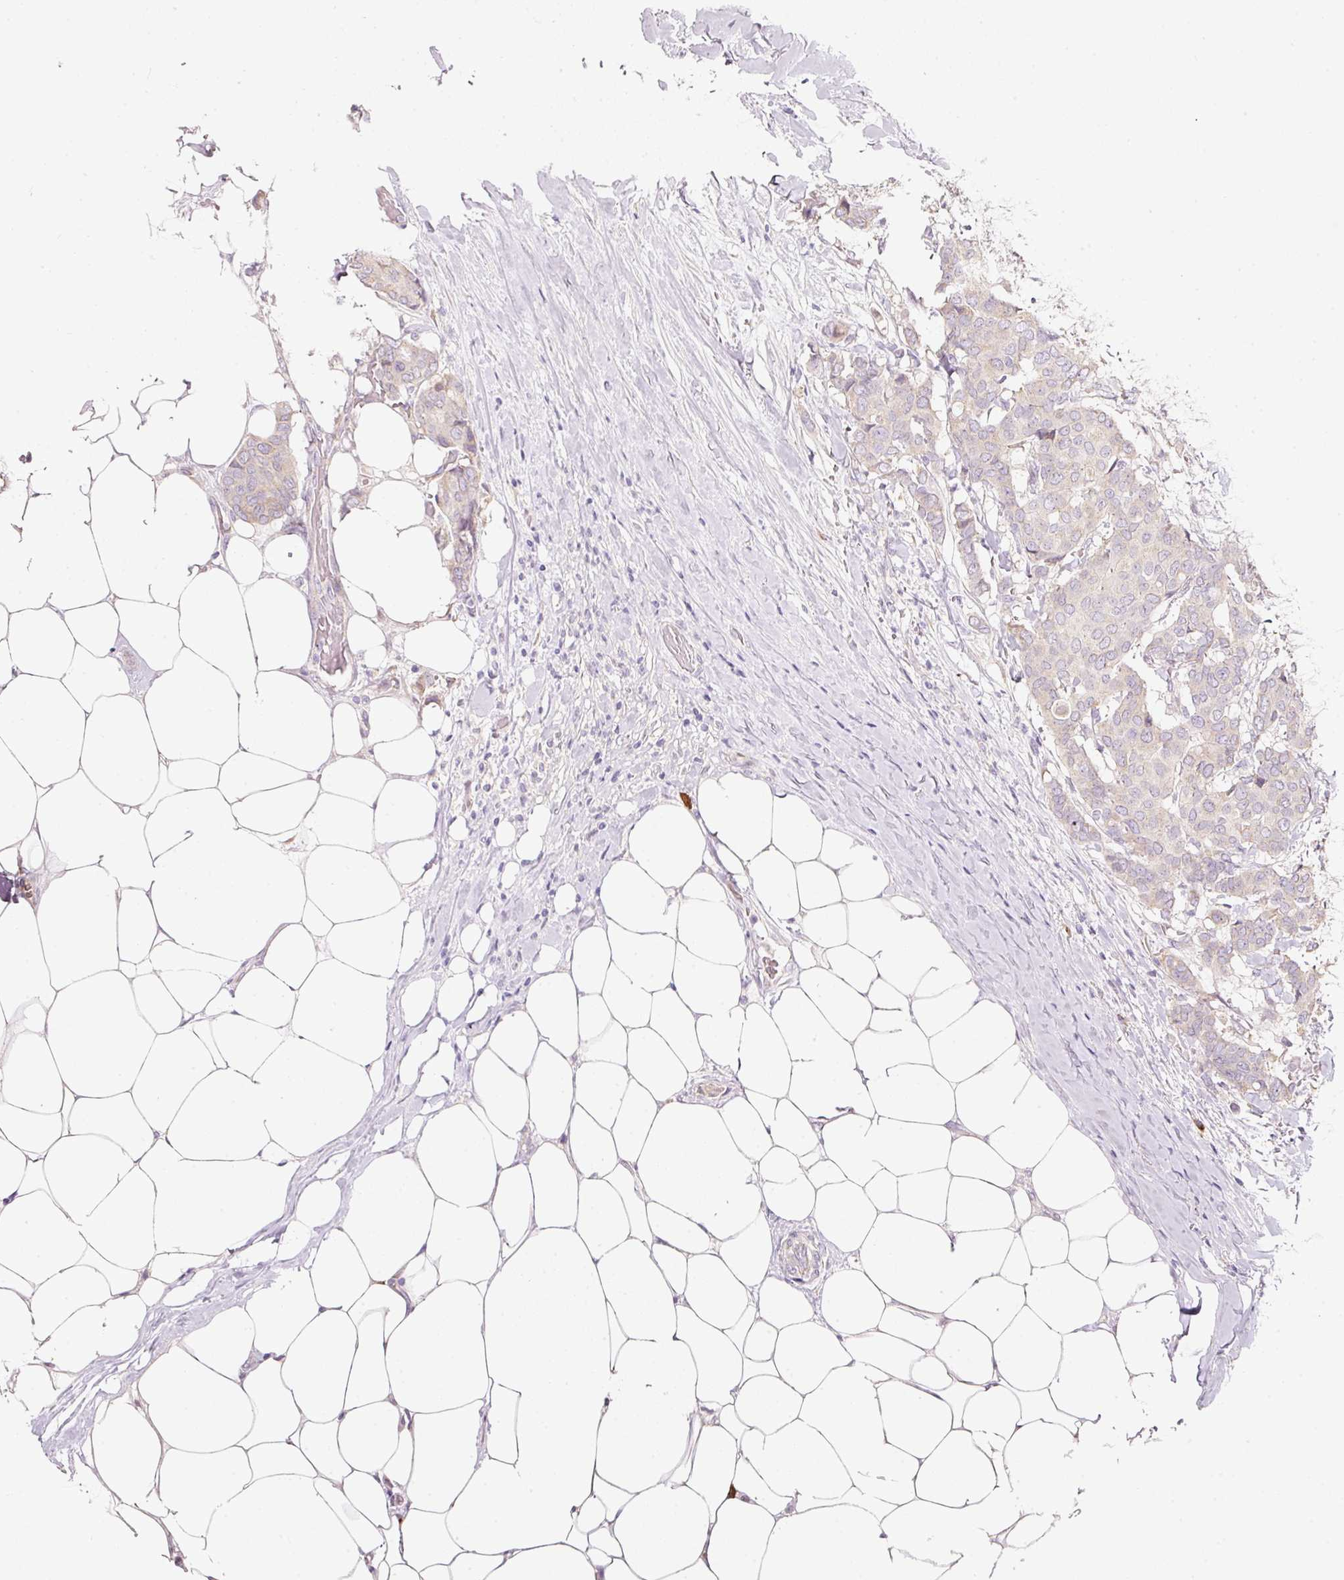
{"staining": {"intensity": "negative", "quantity": "none", "location": "none"}, "tissue": "breast cancer", "cell_type": "Tumor cells", "image_type": "cancer", "snomed": [{"axis": "morphology", "description": "Duct carcinoma"}, {"axis": "topography", "description": "Breast"}], "caption": "A micrograph of breast intraductal carcinoma stained for a protein displays no brown staining in tumor cells. (Stains: DAB (3,3'-diaminobenzidine) immunohistochemistry (IHC) with hematoxylin counter stain, Microscopy: brightfield microscopy at high magnification).", "gene": "NBPF11", "patient": {"sex": "female", "age": 75}}